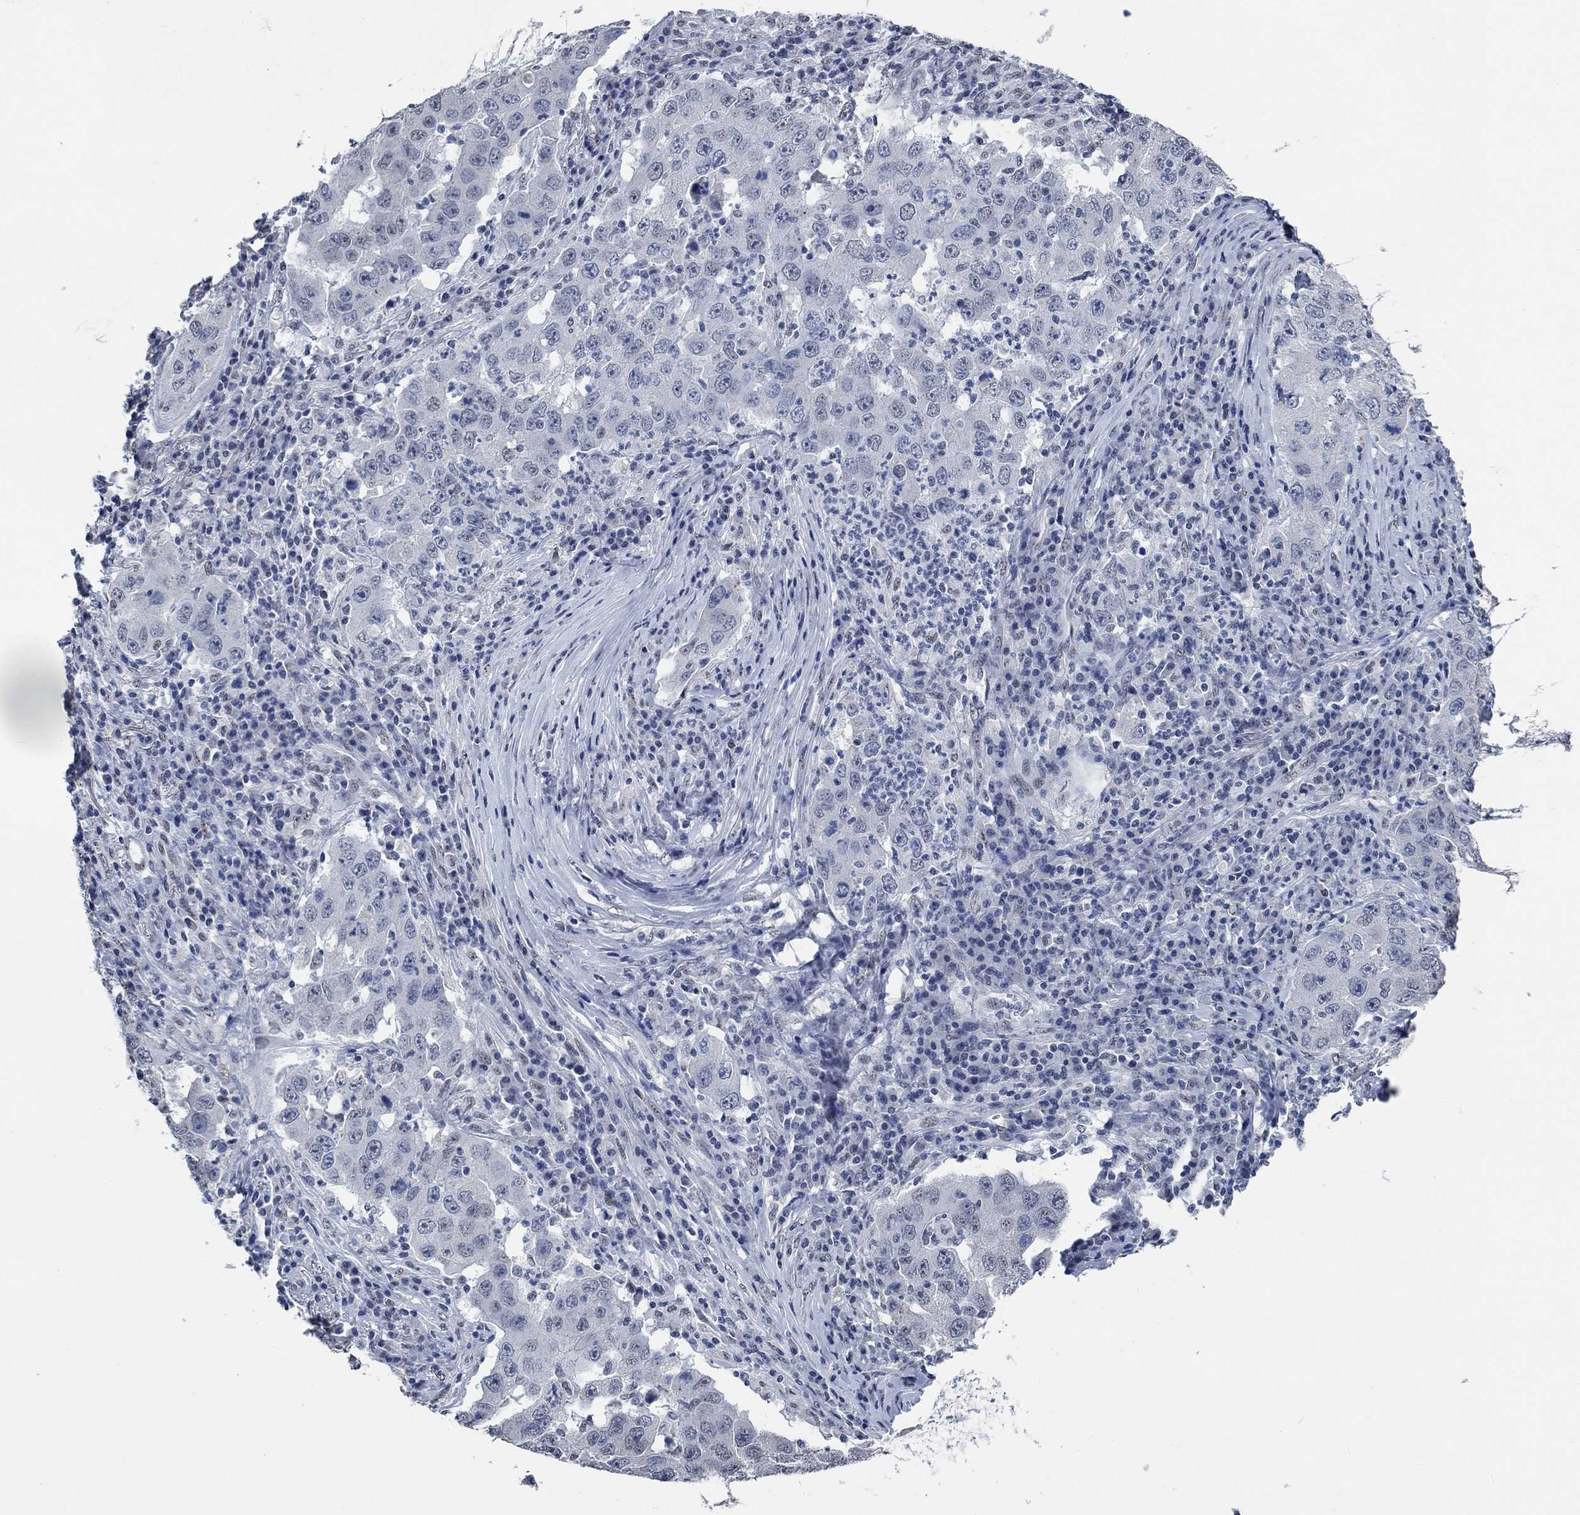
{"staining": {"intensity": "negative", "quantity": "none", "location": "none"}, "tissue": "lung cancer", "cell_type": "Tumor cells", "image_type": "cancer", "snomed": [{"axis": "morphology", "description": "Adenocarcinoma, NOS"}, {"axis": "topography", "description": "Lung"}], "caption": "This is an immunohistochemistry micrograph of human adenocarcinoma (lung). There is no positivity in tumor cells.", "gene": "OBSCN", "patient": {"sex": "male", "age": 73}}